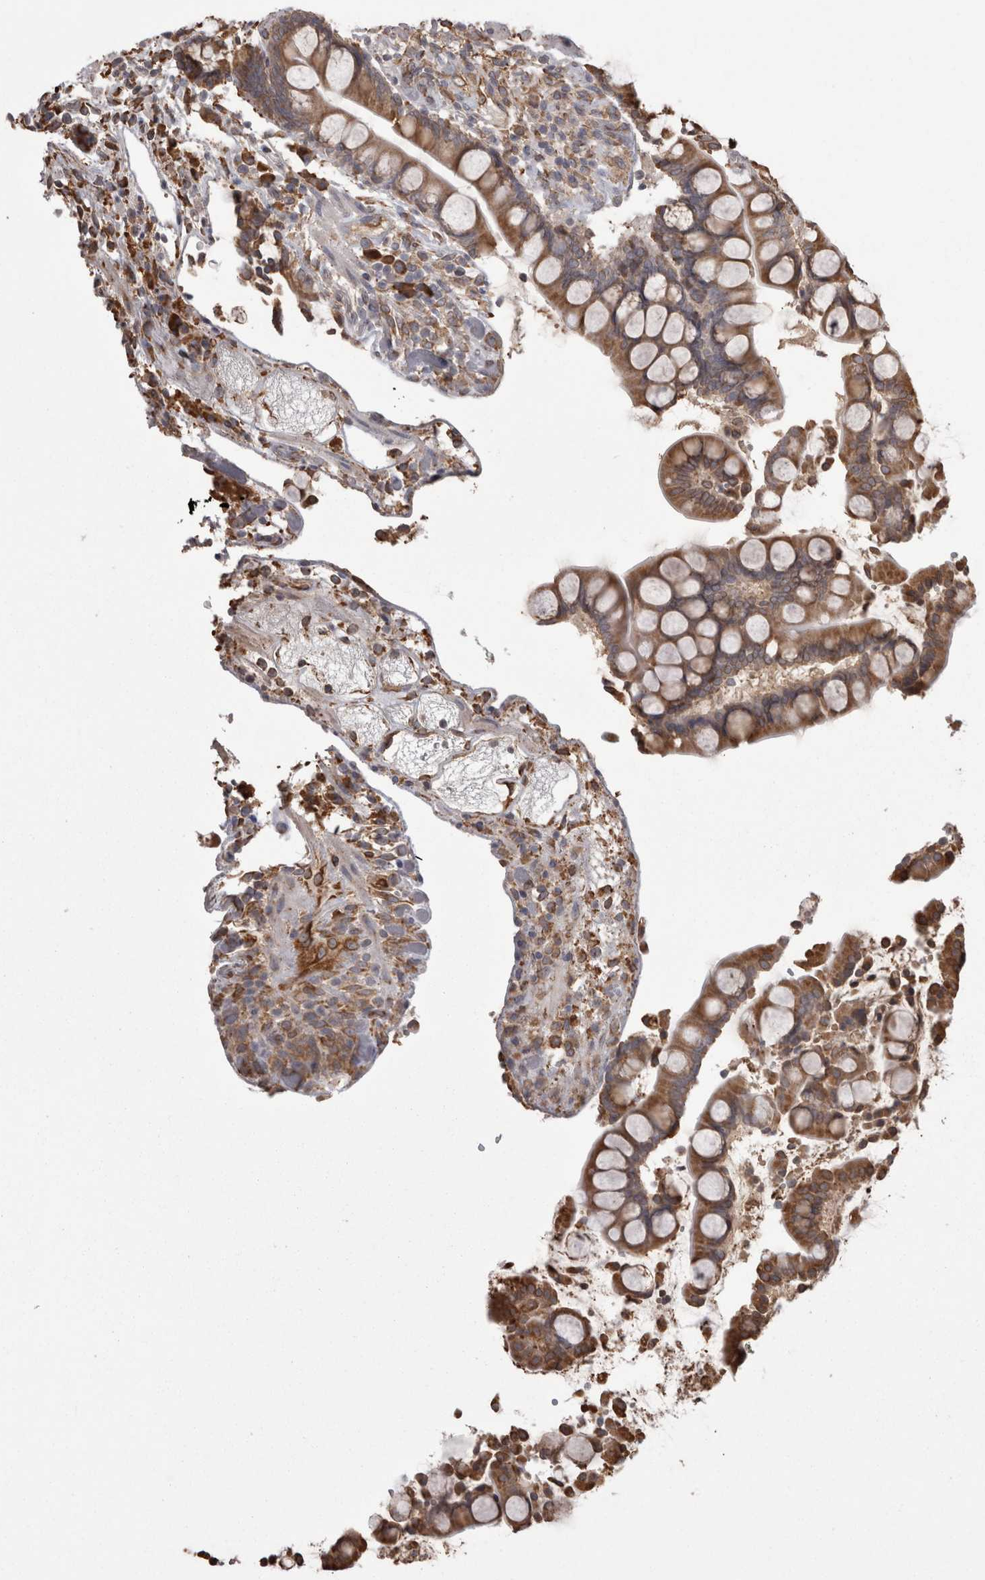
{"staining": {"intensity": "weak", "quantity": ">75%", "location": "cytoplasmic/membranous"}, "tissue": "colon", "cell_type": "Endothelial cells", "image_type": "normal", "snomed": [{"axis": "morphology", "description": "Normal tissue, NOS"}, {"axis": "topography", "description": "Colon"}], "caption": "Weak cytoplasmic/membranous positivity is appreciated in approximately >75% of endothelial cells in unremarkable colon.", "gene": "PON2", "patient": {"sex": "male", "age": 73}}